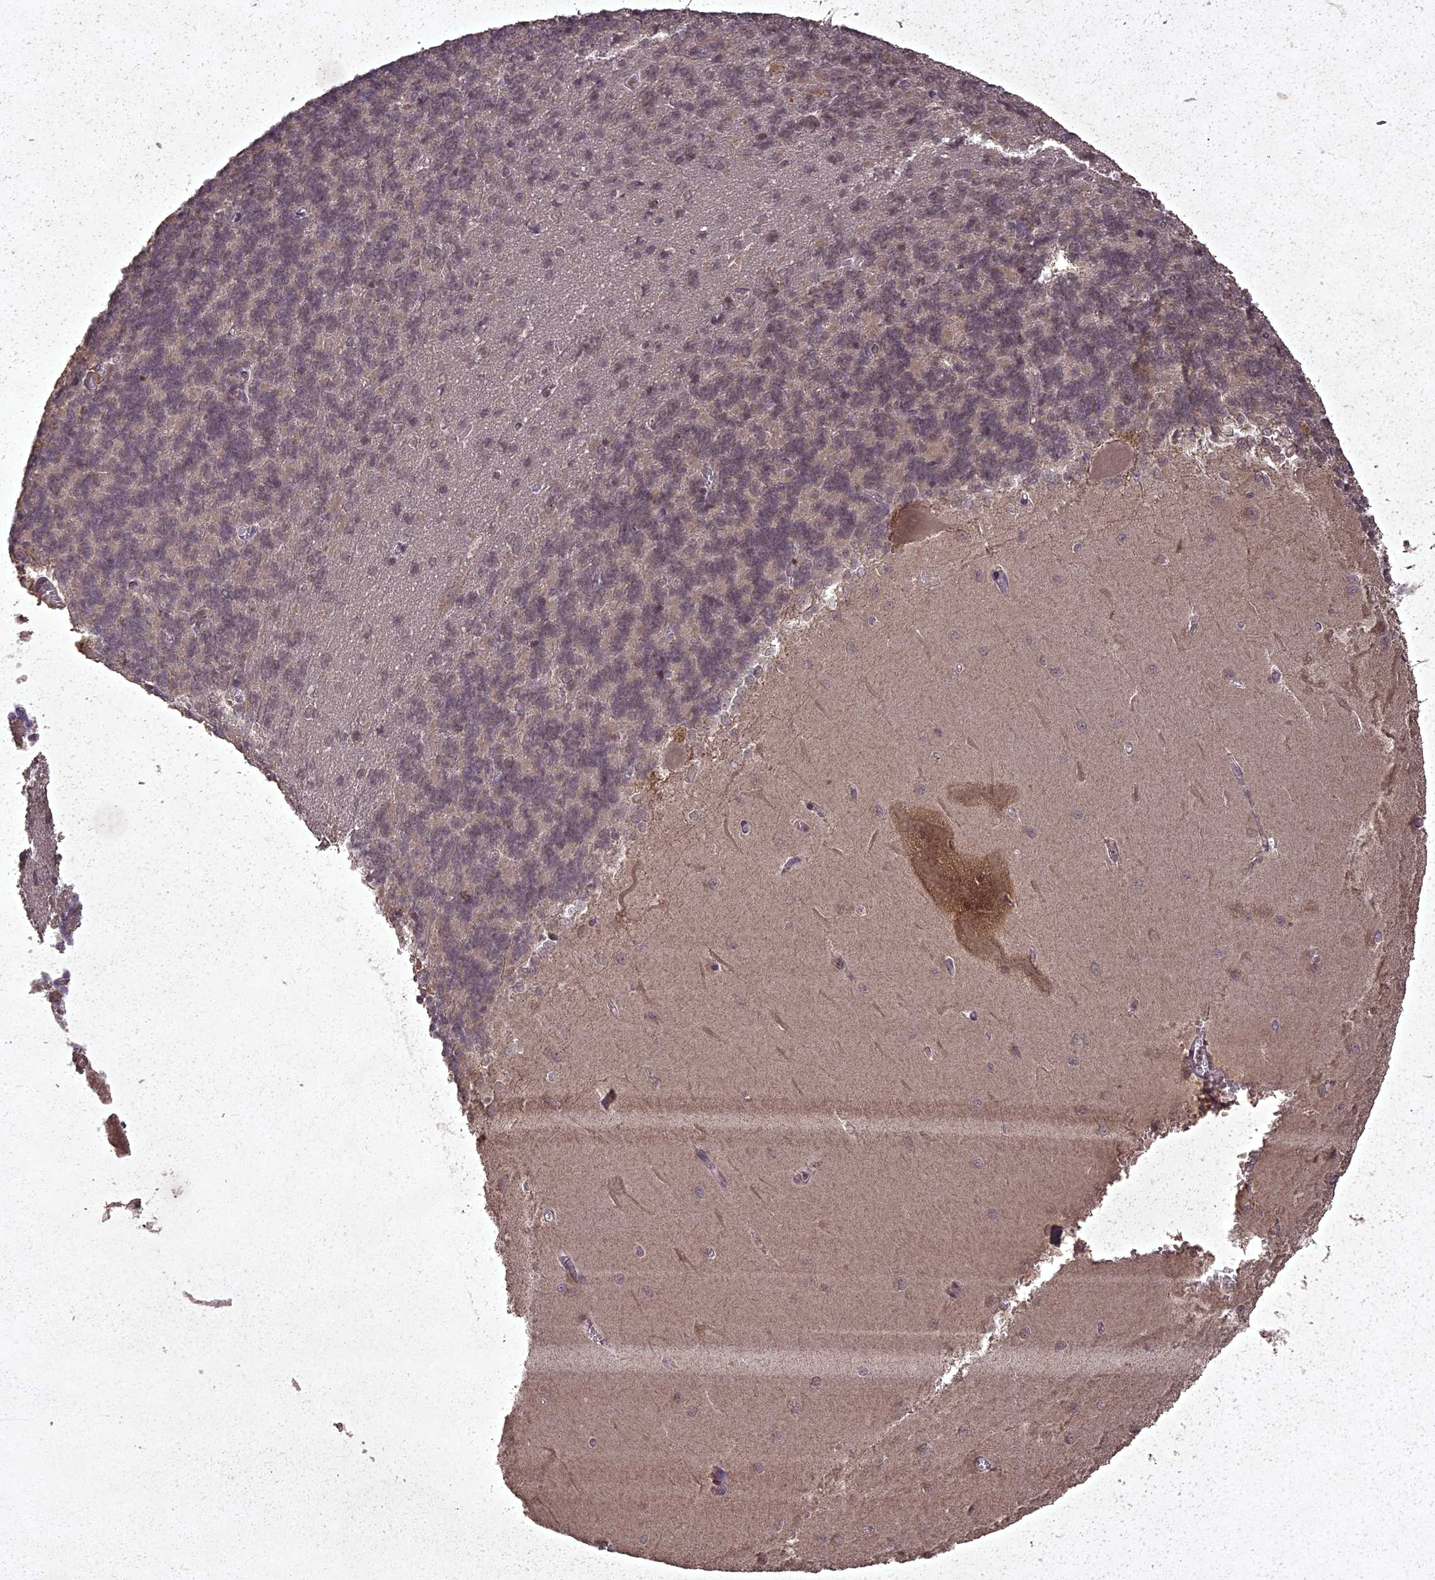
{"staining": {"intensity": "negative", "quantity": "none", "location": "none"}, "tissue": "cerebellum", "cell_type": "Cells in granular layer", "image_type": "normal", "snomed": [{"axis": "morphology", "description": "Normal tissue, NOS"}, {"axis": "topography", "description": "Cerebellum"}], "caption": "Photomicrograph shows no significant protein staining in cells in granular layer of normal cerebellum.", "gene": "ING5", "patient": {"sex": "male", "age": 37}}